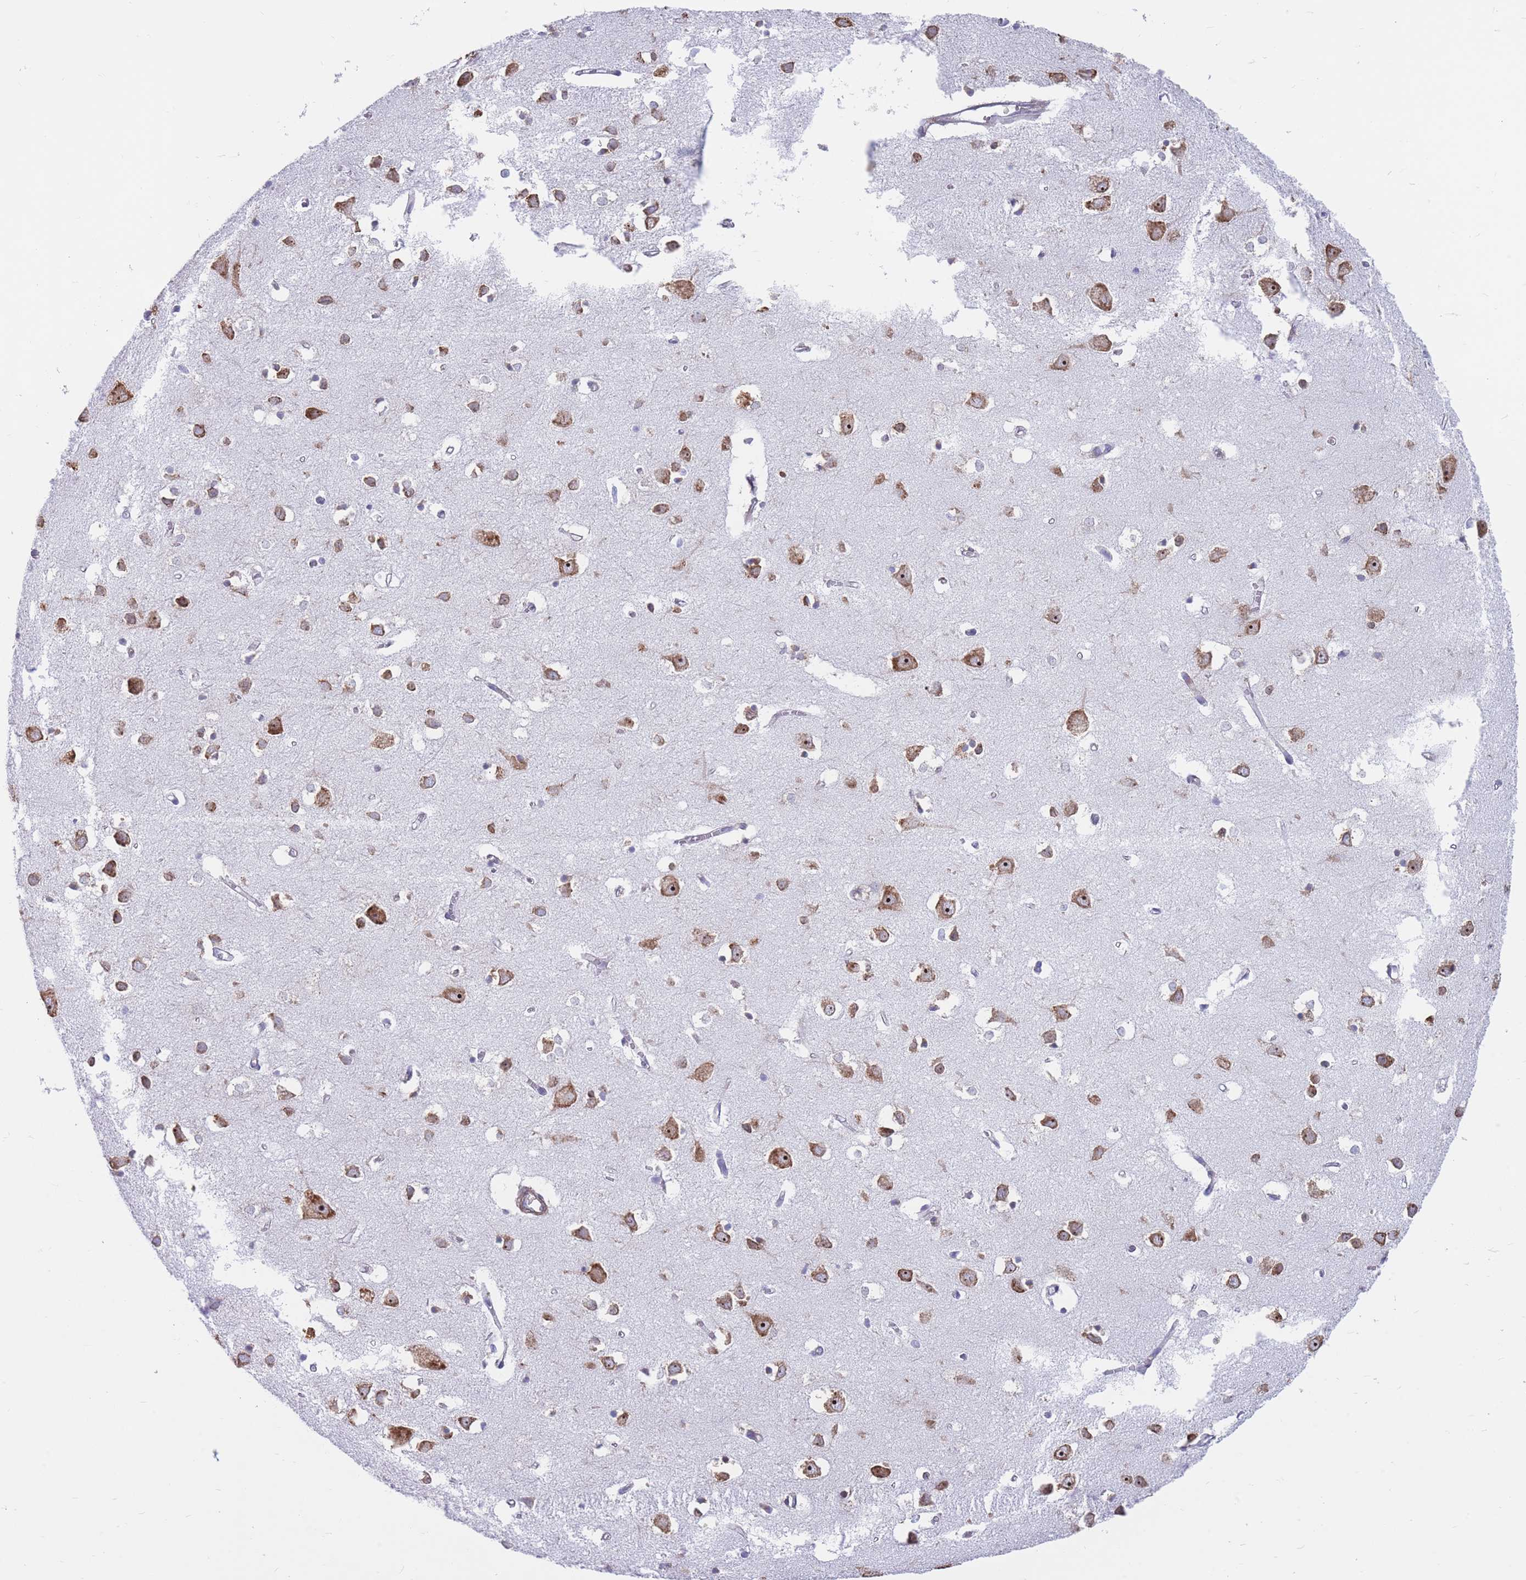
{"staining": {"intensity": "weak", "quantity": "25%-75%", "location": "cytoplasmic/membranous"}, "tissue": "cerebral cortex", "cell_type": "Endothelial cells", "image_type": "normal", "snomed": [{"axis": "morphology", "description": "Normal tissue, NOS"}, {"axis": "topography", "description": "Cerebral cortex"}], "caption": "IHC image of normal cerebral cortex stained for a protein (brown), which displays low levels of weak cytoplasmic/membranous positivity in about 25%-75% of endothelial cells.", "gene": "RPL8", "patient": {"sex": "female", "age": 64}}